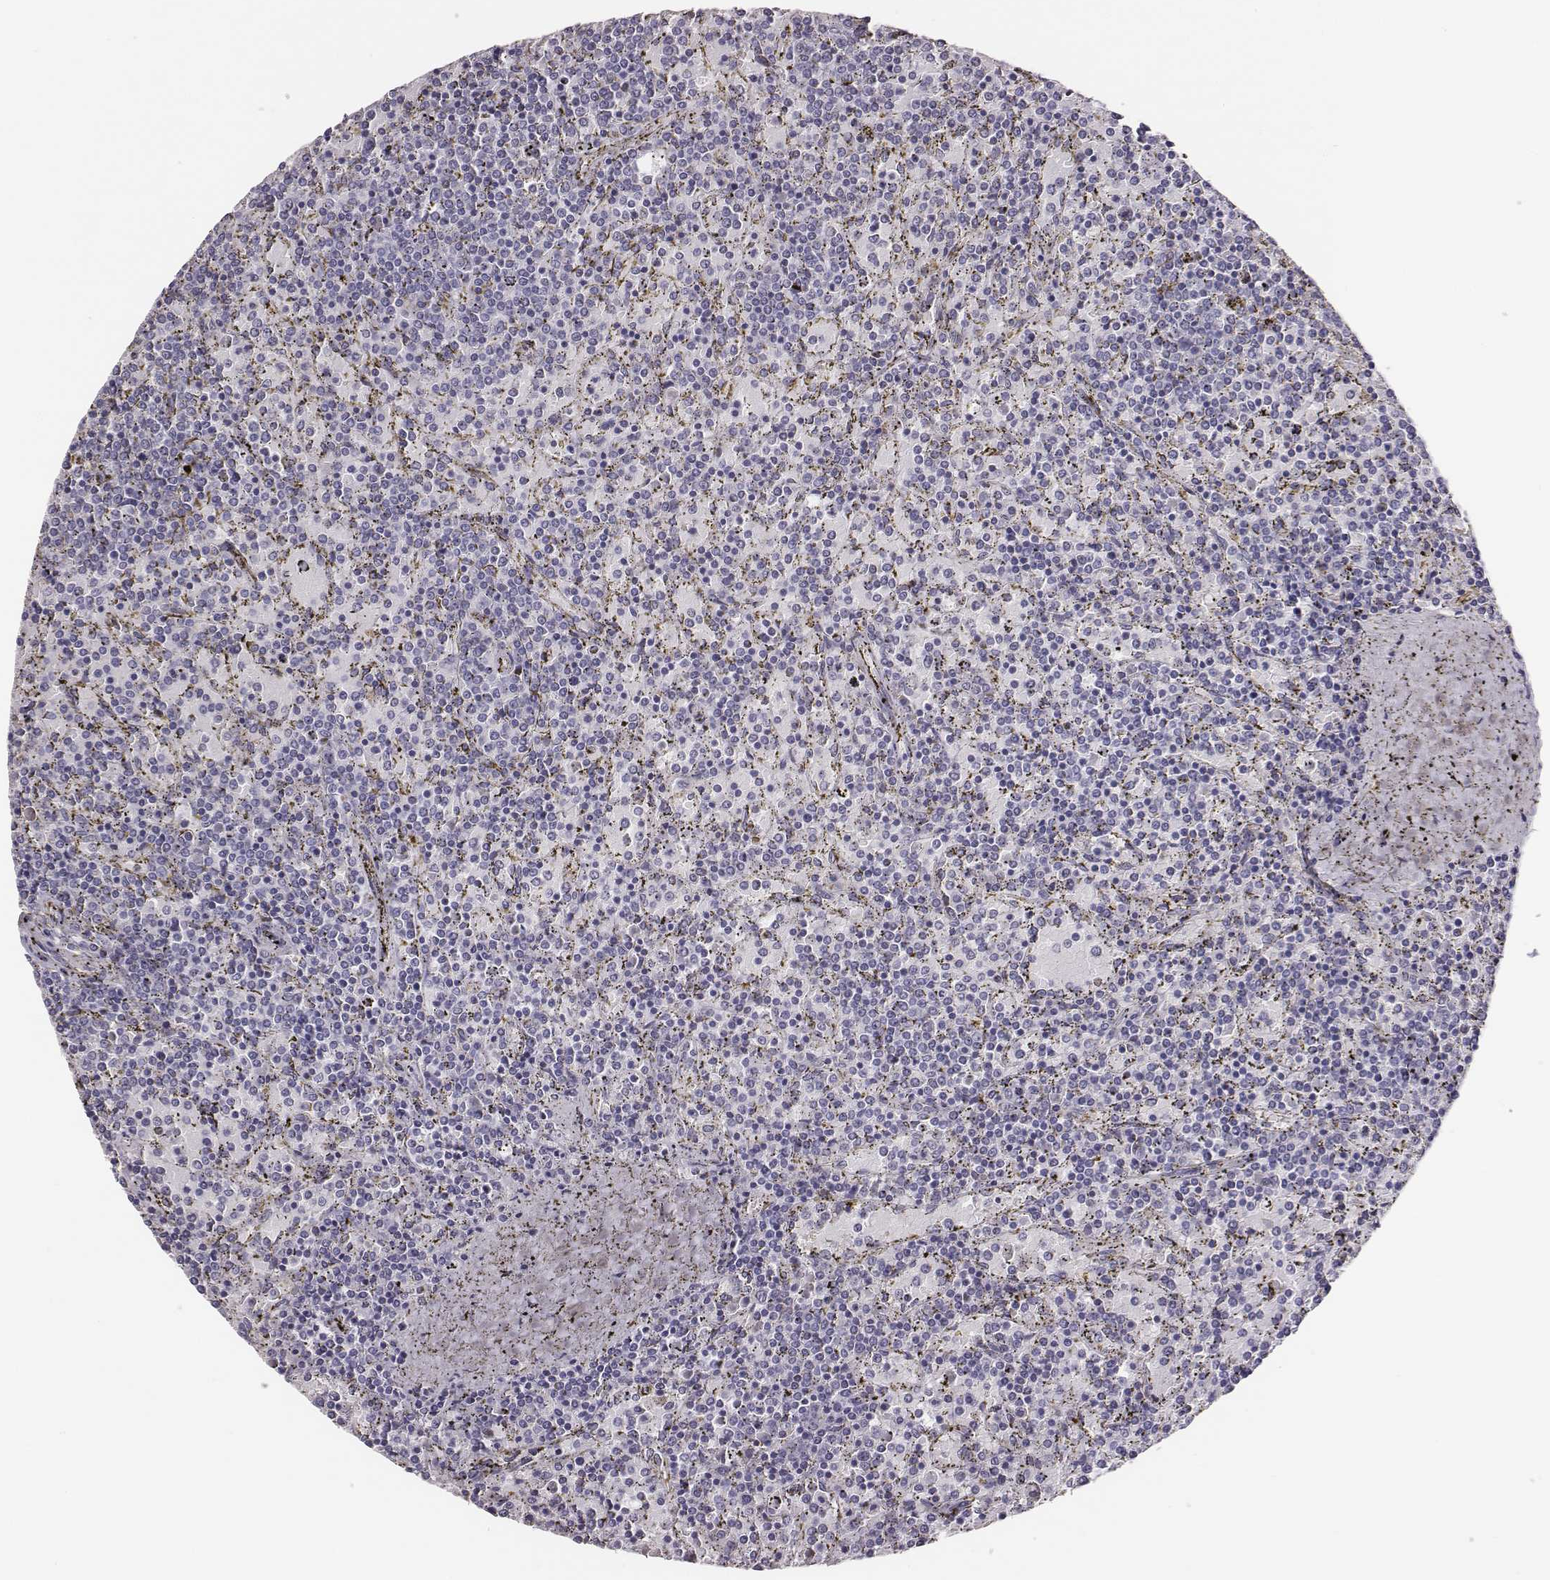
{"staining": {"intensity": "negative", "quantity": "none", "location": "none"}, "tissue": "lymphoma", "cell_type": "Tumor cells", "image_type": "cancer", "snomed": [{"axis": "morphology", "description": "Malignant lymphoma, non-Hodgkin's type, Low grade"}, {"axis": "topography", "description": "Spleen"}], "caption": "Malignant lymphoma, non-Hodgkin's type (low-grade) was stained to show a protein in brown. There is no significant staining in tumor cells. The staining is performed using DAB brown chromogen with nuclei counter-stained in using hematoxylin.", "gene": "GUCA1A", "patient": {"sex": "female", "age": 77}}